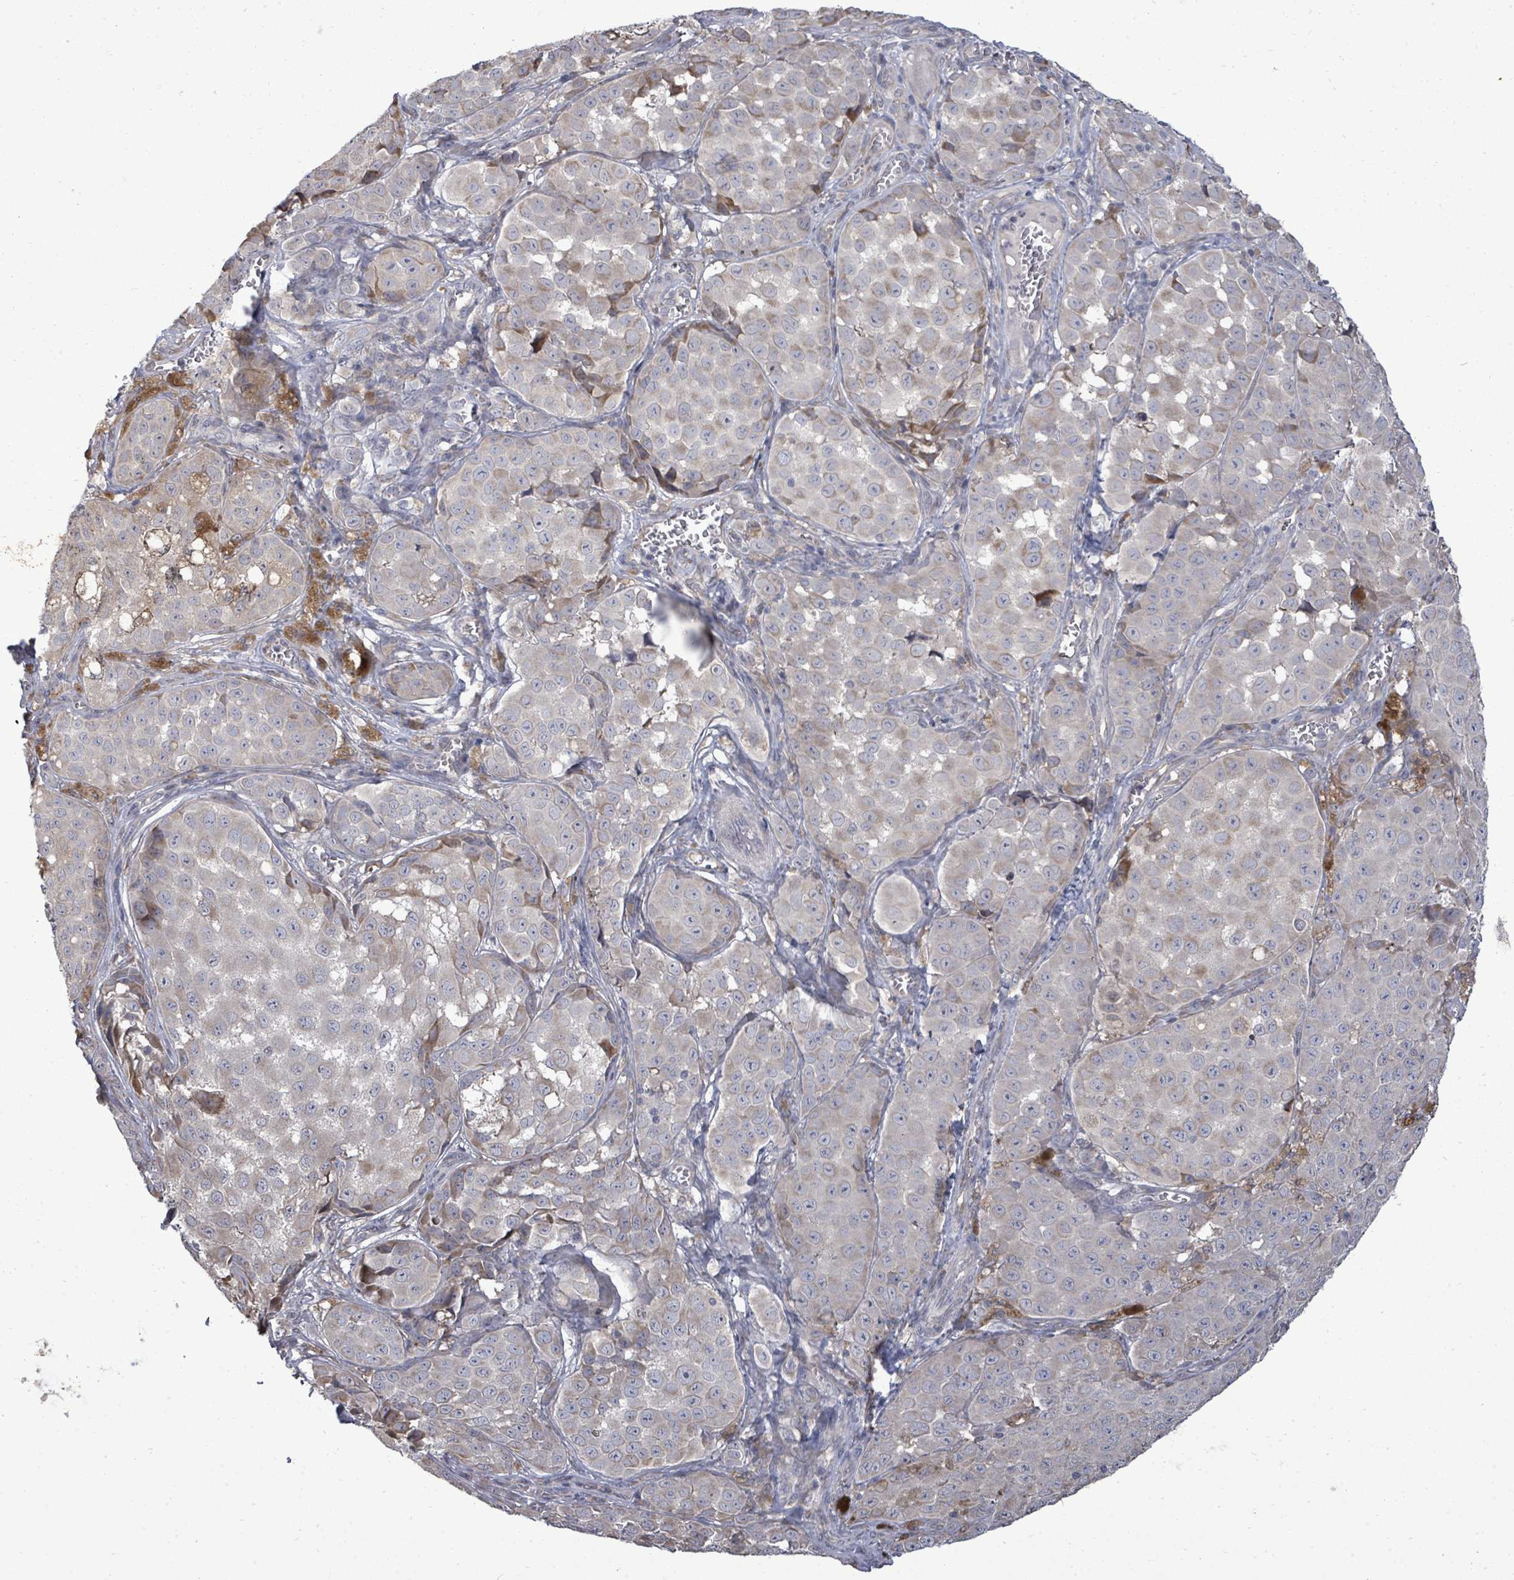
{"staining": {"intensity": "weak", "quantity": "<25%", "location": "cytoplasmic/membranous"}, "tissue": "melanoma", "cell_type": "Tumor cells", "image_type": "cancer", "snomed": [{"axis": "morphology", "description": "Malignant melanoma, NOS"}, {"axis": "topography", "description": "Skin"}], "caption": "An image of malignant melanoma stained for a protein displays no brown staining in tumor cells.", "gene": "POMGNT2", "patient": {"sex": "male", "age": 64}}